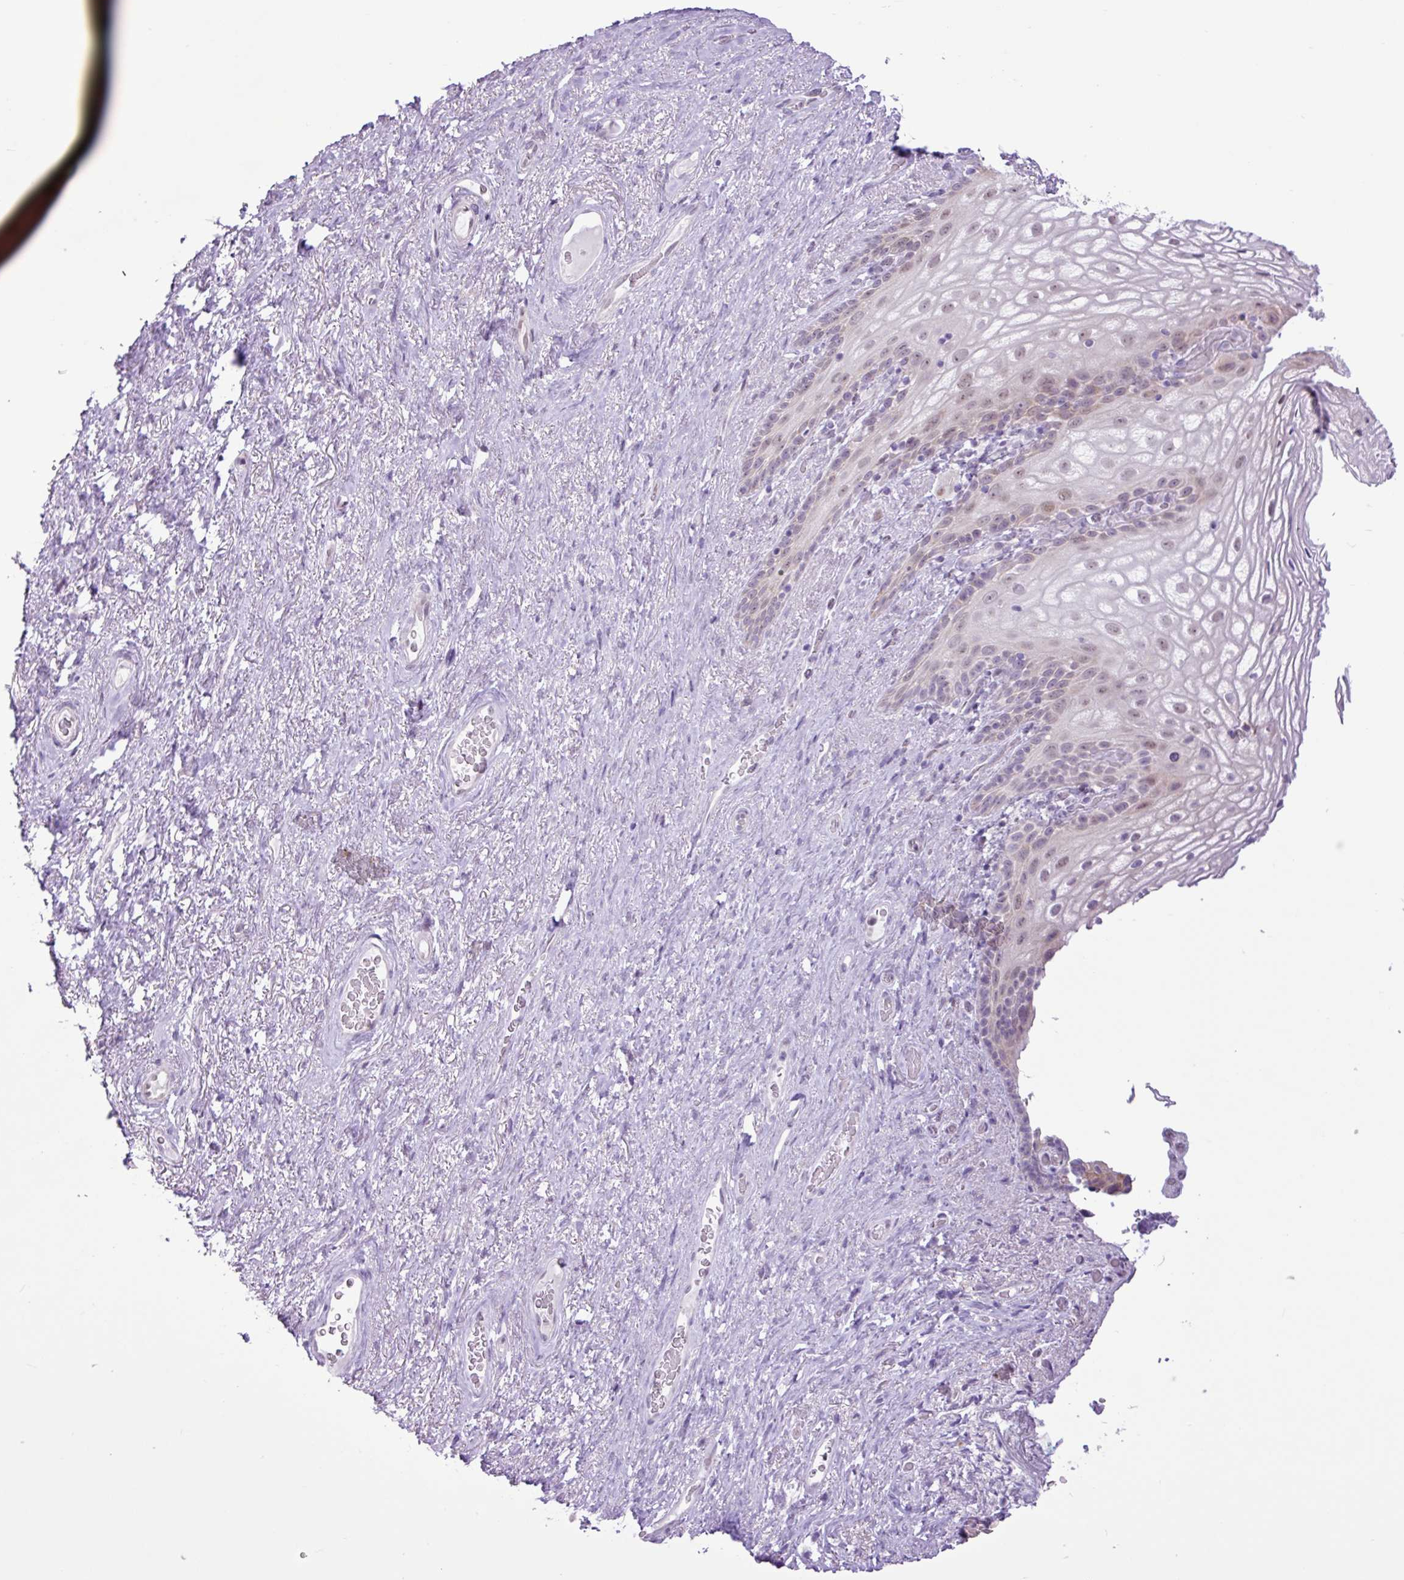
{"staining": {"intensity": "weak", "quantity": "25%-75%", "location": "nuclear"}, "tissue": "vagina", "cell_type": "Squamous epithelial cells", "image_type": "normal", "snomed": [{"axis": "morphology", "description": "Normal tissue, NOS"}, {"axis": "topography", "description": "Vagina"}, {"axis": "topography", "description": "Peripheral nerve tissue"}], "caption": "Vagina stained for a protein exhibits weak nuclear positivity in squamous epithelial cells. (Stains: DAB (3,3'-diaminobenzidine) in brown, nuclei in blue, Microscopy: brightfield microscopy at high magnification).", "gene": "ELOA2", "patient": {"sex": "female", "age": 71}}